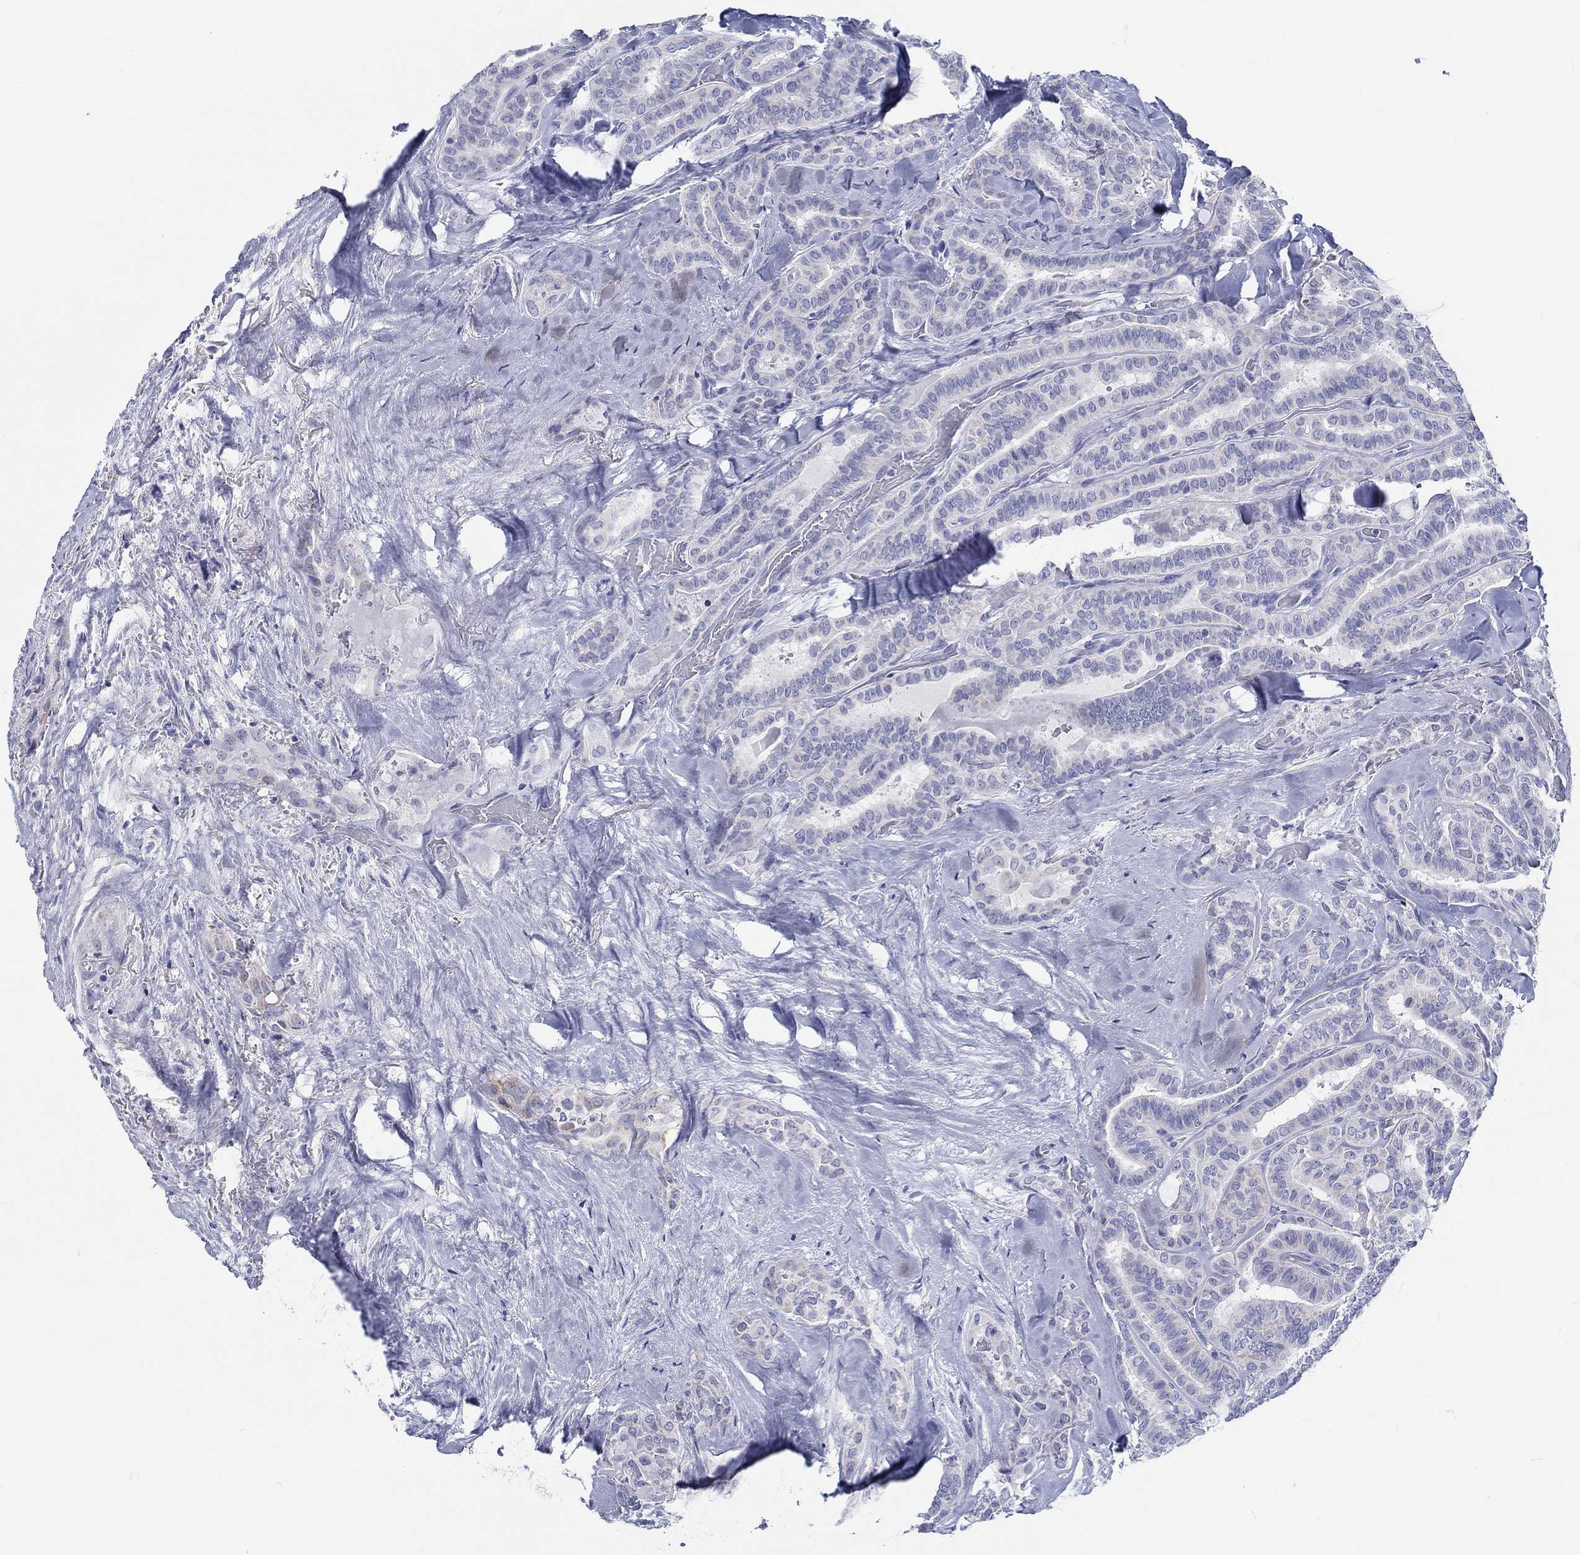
{"staining": {"intensity": "weak", "quantity": "25%-75%", "location": "cytoplasmic/membranous"}, "tissue": "thyroid cancer", "cell_type": "Tumor cells", "image_type": "cancer", "snomed": [{"axis": "morphology", "description": "Papillary adenocarcinoma, NOS"}, {"axis": "topography", "description": "Thyroid gland"}], "caption": "The histopathology image reveals immunohistochemical staining of thyroid cancer (papillary adenocarcinoma). There is weak cytoplasmic/membranous expression is appreciated in about 25%-75% of tumor cells. (brown staining indicates protein expression, while blue staining denotes nuclei).", "gene": "H1-1", "patient": {"sex": "female", "age": 39}}